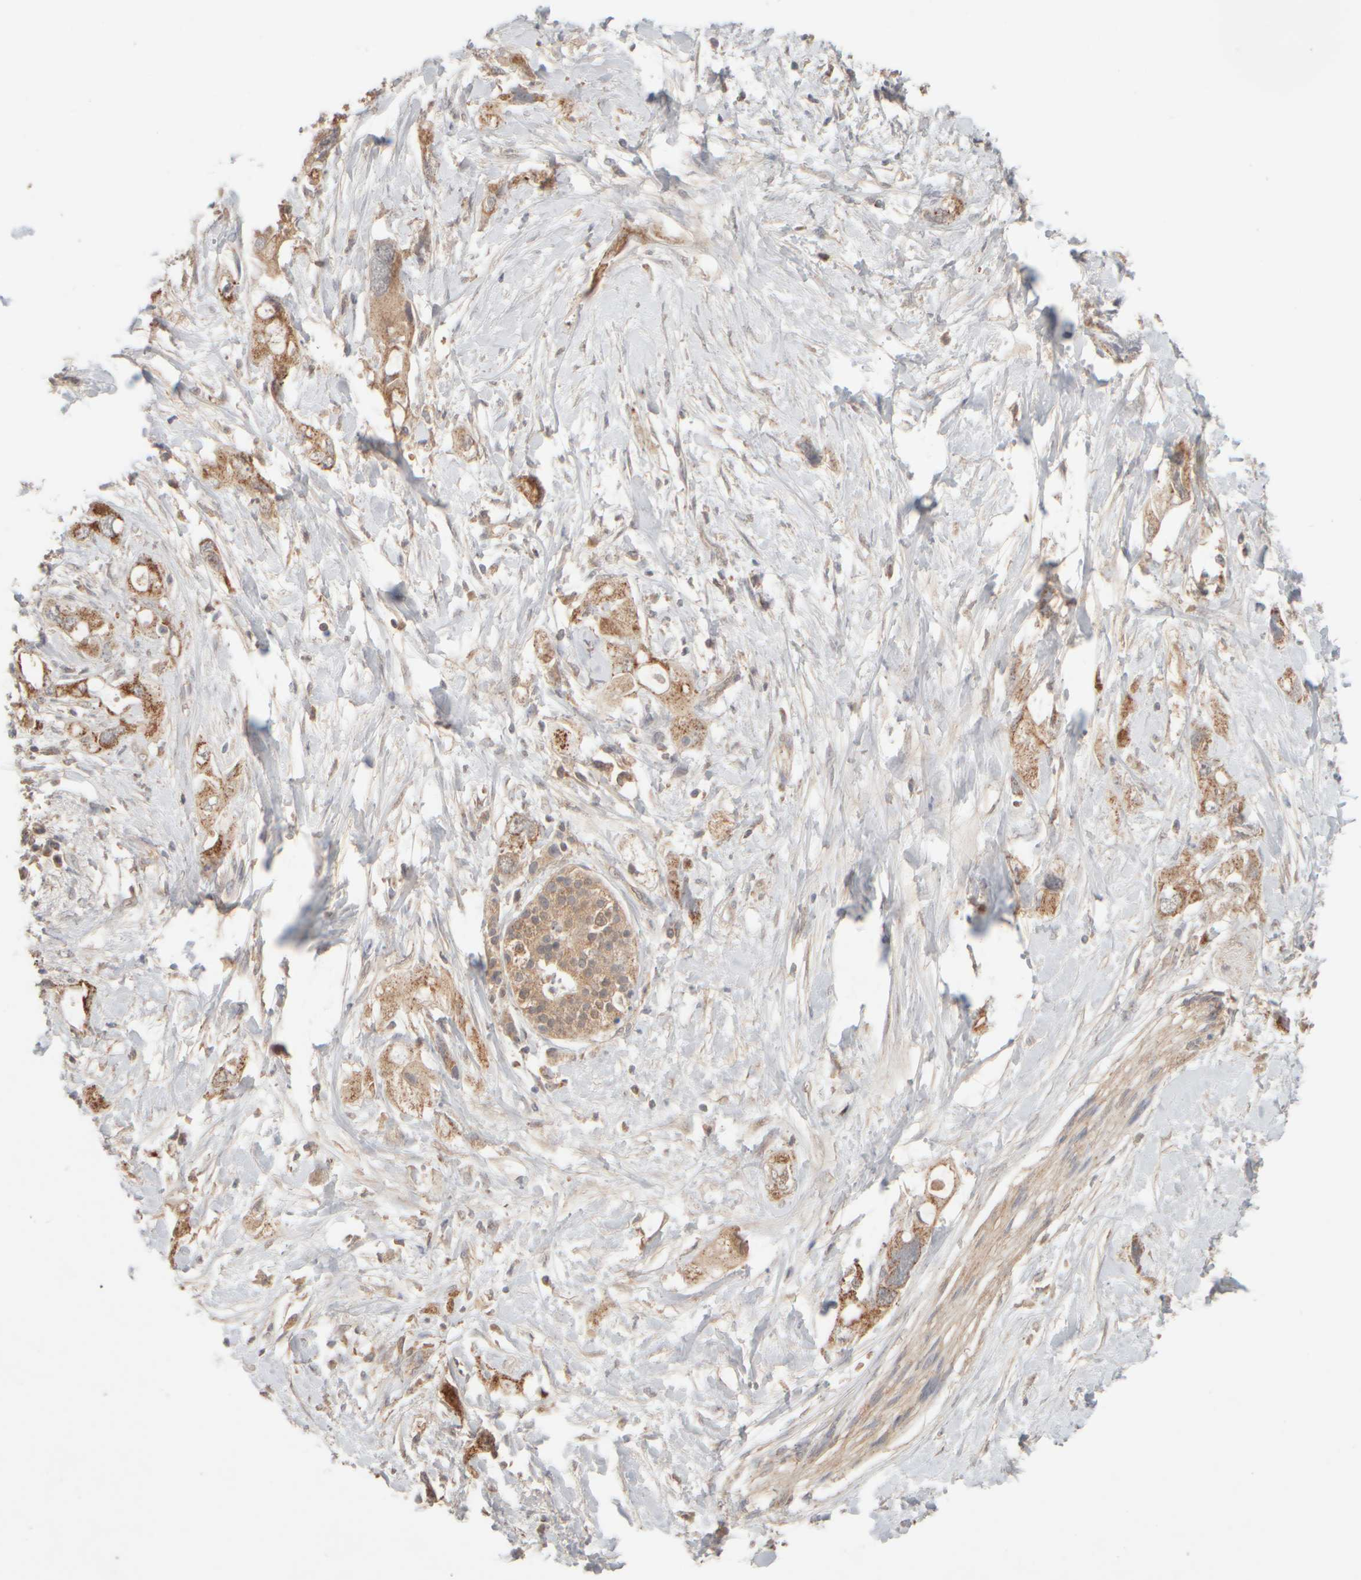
{"staining": {"intensity": "moderate", "quantity": ">75%", "location": "cytoplasmic/membranous"}, "tissue": "pancreatic cancer", "cell_type": "Tumor cells", "image_type": "cancer", "snomed": [{"axis": "morphology", "description": "Adenocarcinoma, NOS"}, {"axis": "topography", "description": "Pancreas"}], "caption": "Brown immunohistochemical staining in human adenocarcinoma (pancreatic) demonstrates moderate cytoplasmic/membranous expression in approximately >75% of tumor cells. Nuclei are stained in blue.", "gene": "EIF2B3", "patient": {"sex": "female", "age": 56}}